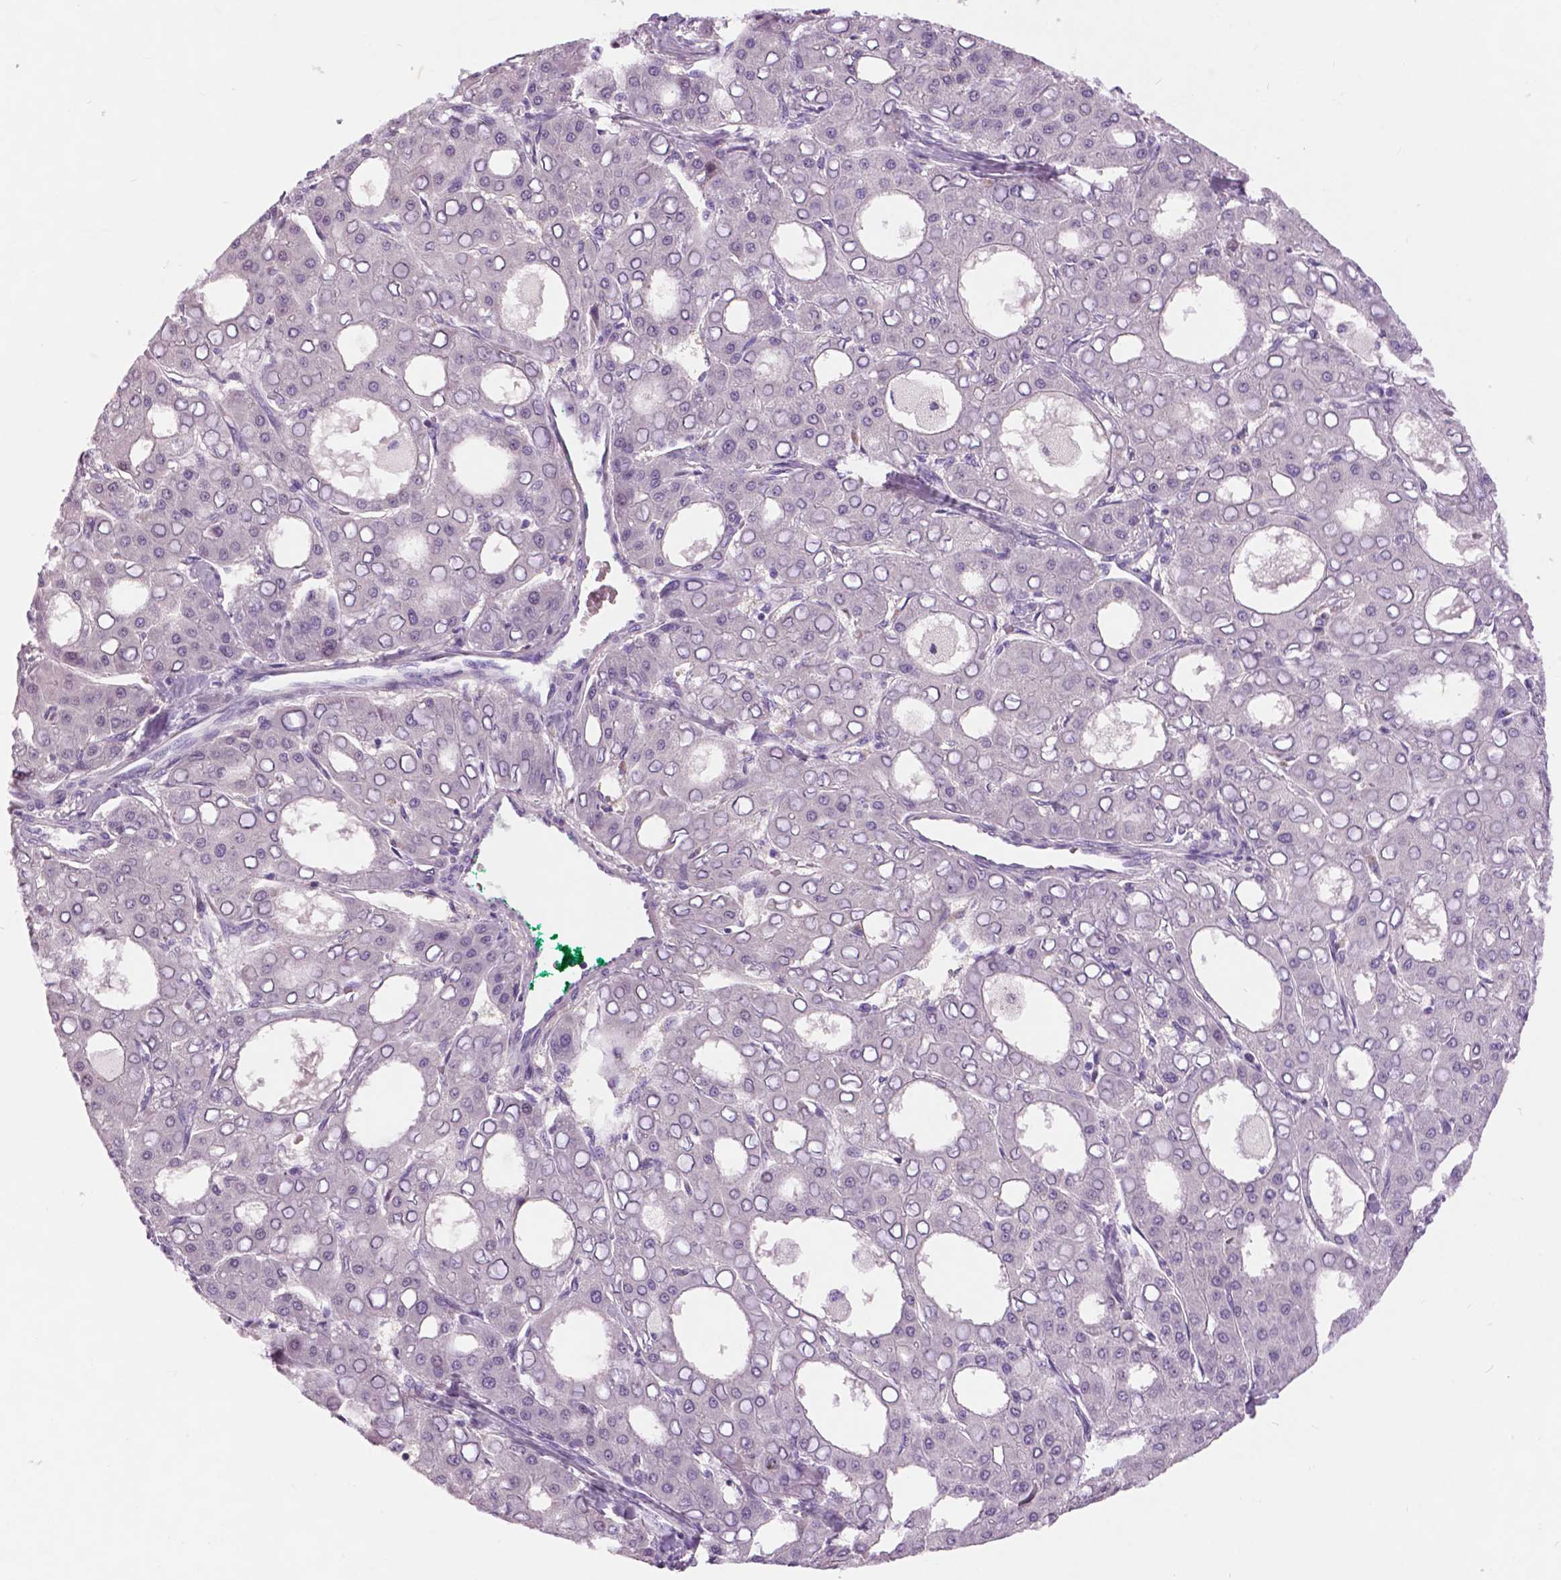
{"staining": {"intensity": "negative", "quantity": "none", "location": "none"}, "tissue": "liver cancer", "cell_type": "Tumor cells", "image_type": "cancer", "snomed": [{"axis": "morphology", "description": "Carcinoma, Hepatocellular, NOS"}, {"axis": "topography", "description": "Liver"}], "caption": "Liver cancer (hepatocellular carcinoma) stained for a protein using IHC reveals no positivity tumor cells.", "gene": "TP53TG5", "patient": {"sex": "male", "age": 65}}